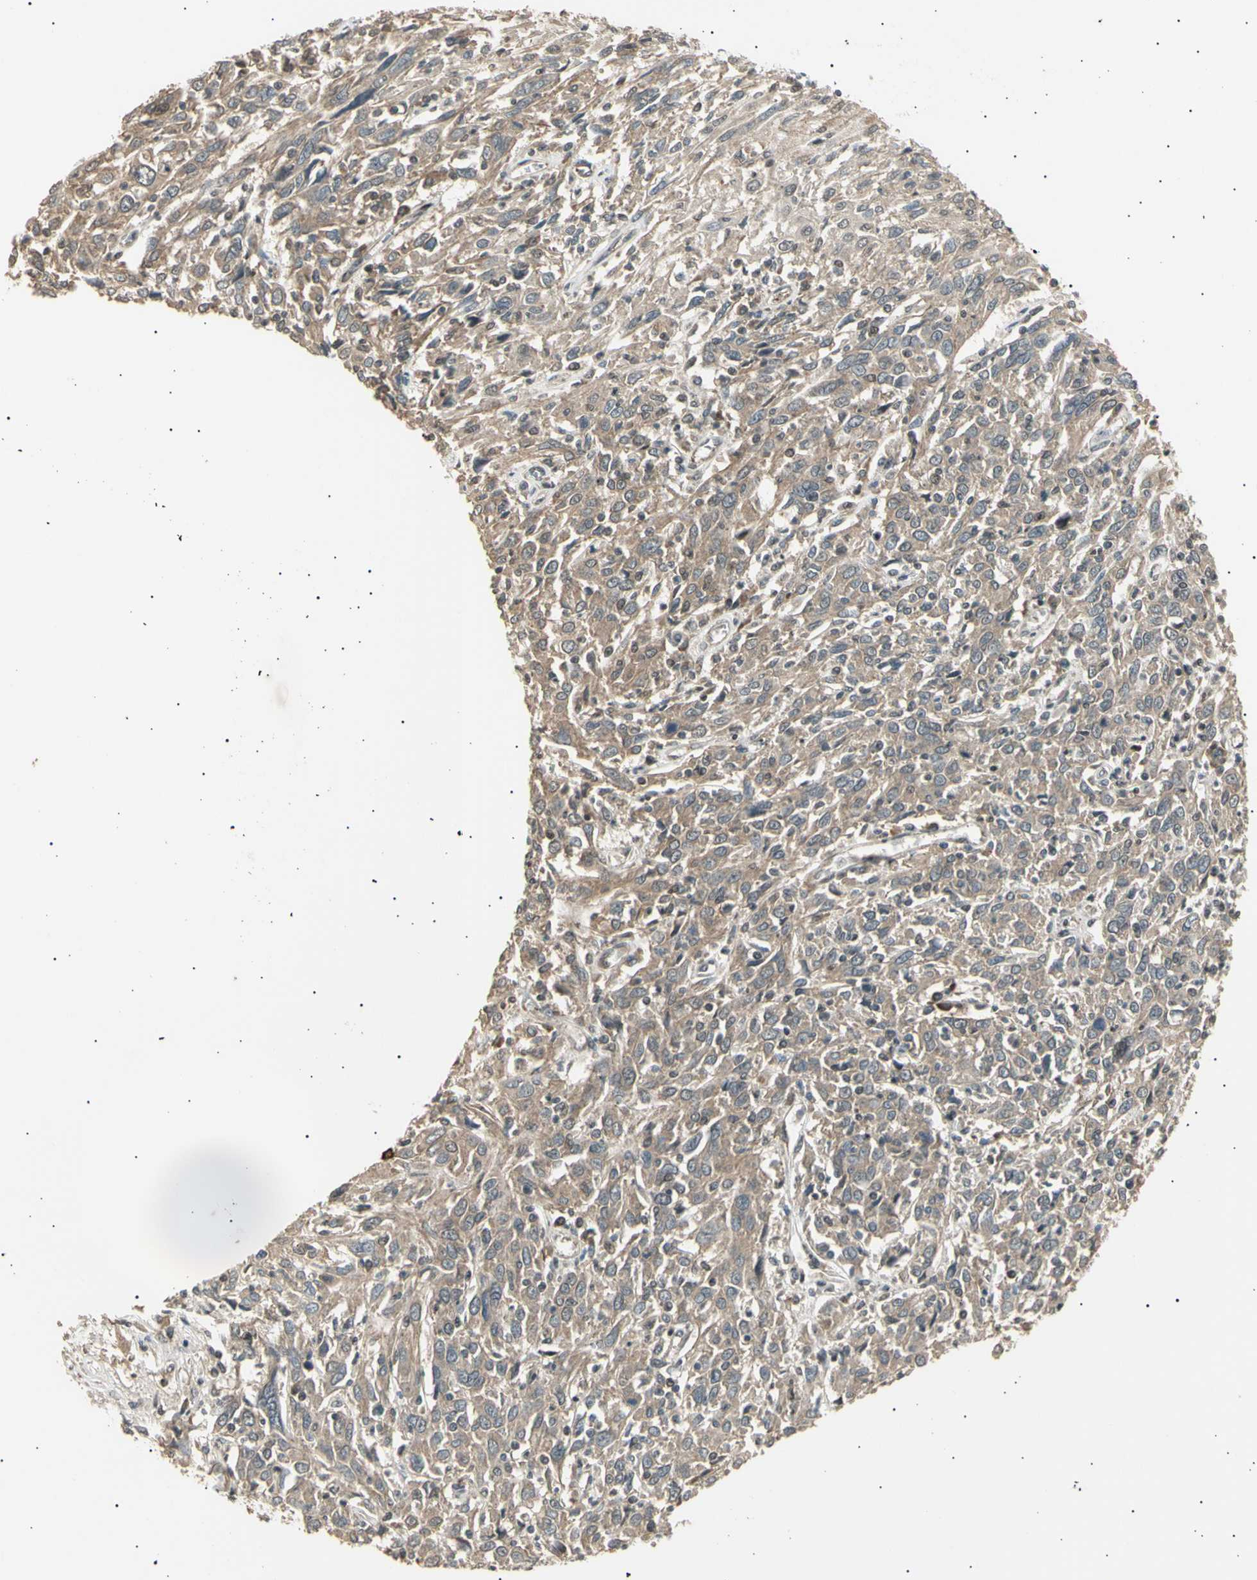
{"staining": {"intensity": "weak", "quantity": ">75%", "location": "cytoplasmic/membranous"}, "tissue": "cervical cancer", "cell_type": "Tumor cells", "image_type": "cancer", "snomed": [{"axis": "morphology", "description": "Squamous cell carcinoma, NOS"}, {"axis": "topography", "description": "Cervix"}], "caption": "IHC staining of squamous cell carcinoma (cervical), which demonstrates low levels of weak cytoplasmic/membranous positivity in about >75% of tumor cells indicating weak cytoplasmic/membranous protein expression. The staining was performed using DAB (brown) for protein detection and nuclei were counterstained in hematoxylin (blue).", "gene": "NUAK2", "patient": {"sex": "female", "age": 46}}